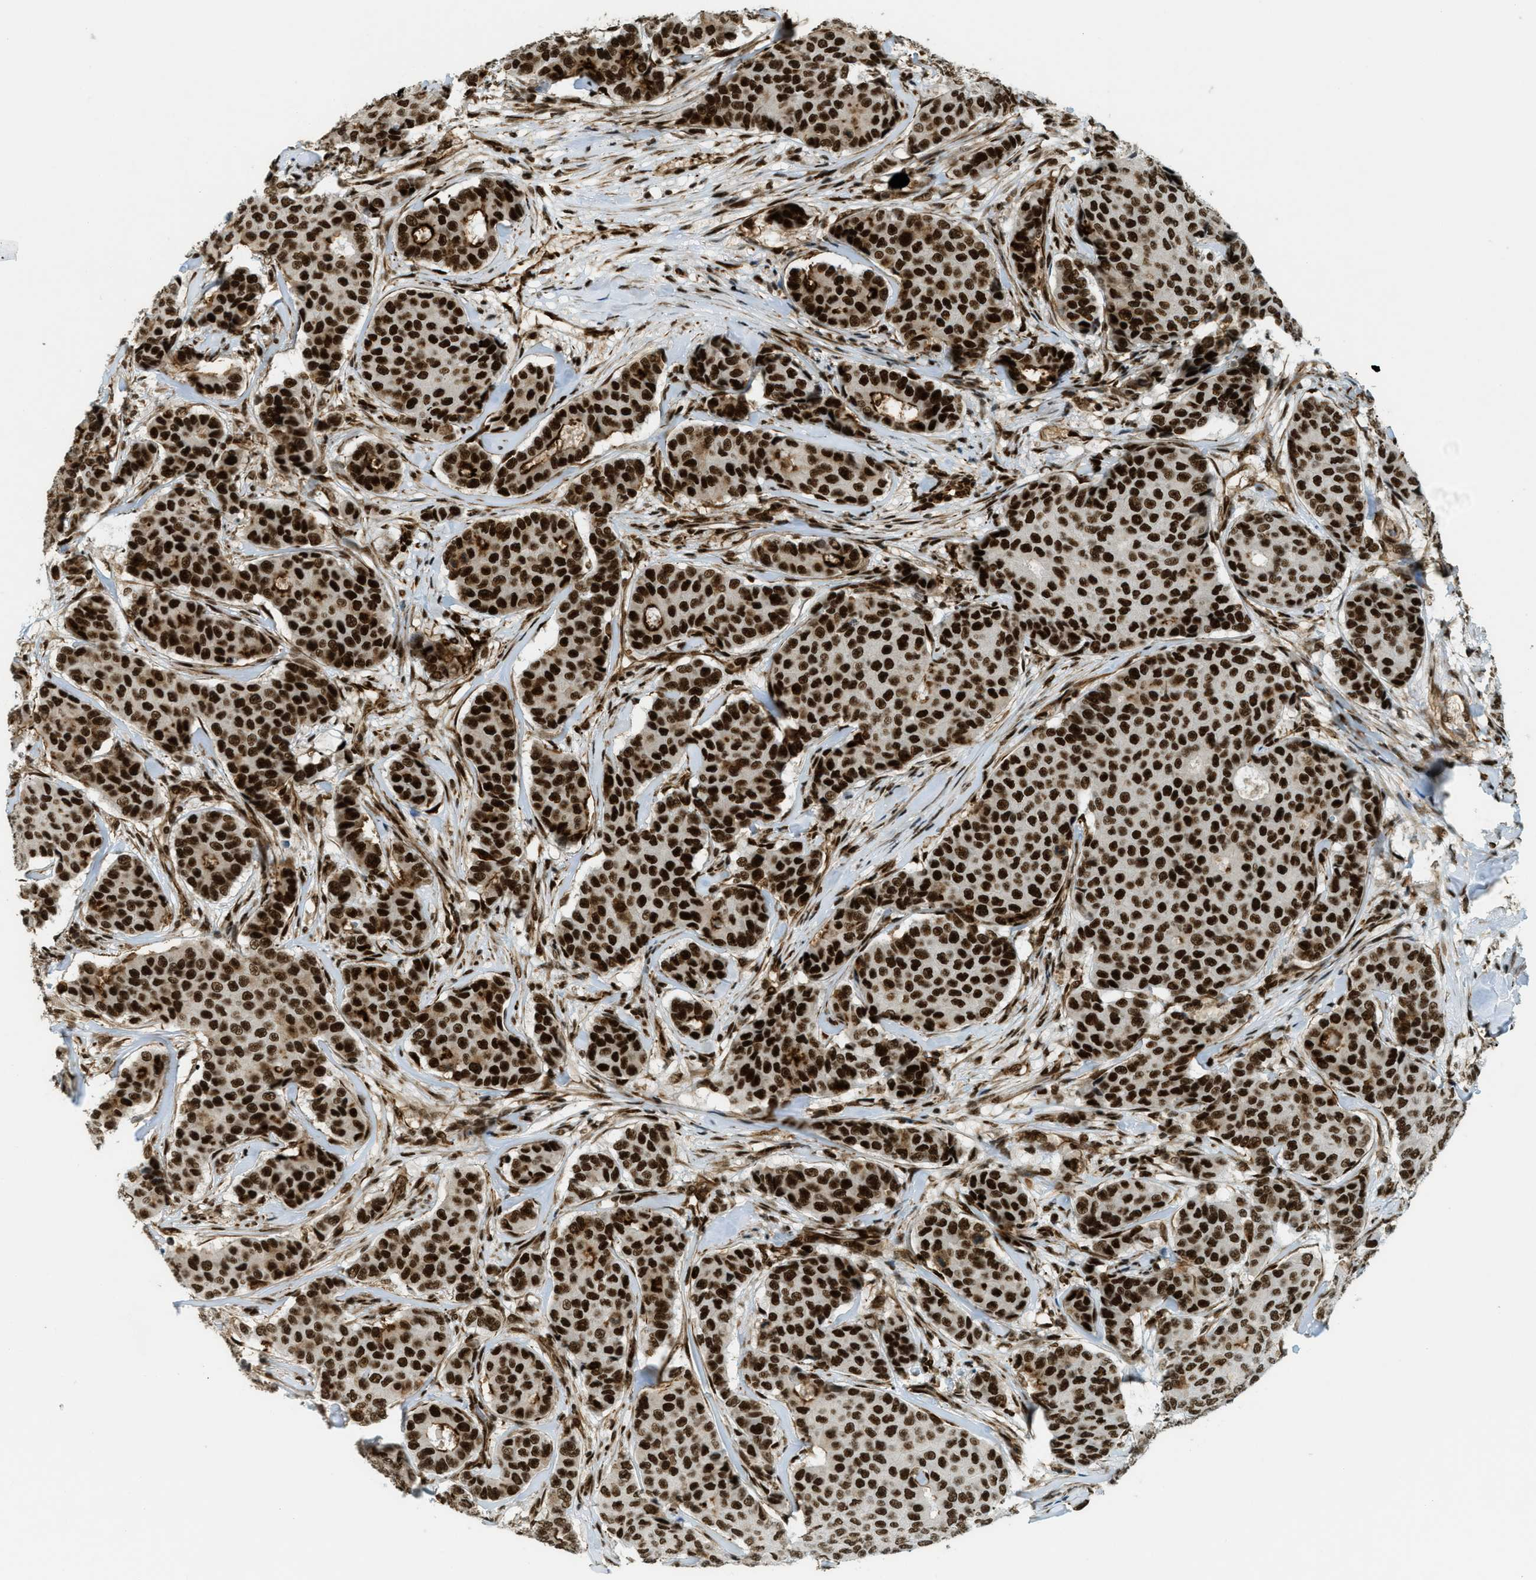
{"staining": {"intensity": "strong", "quantity": ">75%", "location": "nuclear"}, "tissue": "breast cancer", "cell_type": "Tumor cells", "image_type": "cancer", "snomed": [{"axis": "morphology", "description": "Duct carcinoma"}, {"axis": "topography", "description": "Breast"}], "caption": "Immunohistochemical staining of human breast infiltrating ductal carcinoma reveals high levels of strong nuclear expression in approximately >75% of tumor cells.", "gene": "ZFR", "patient": {"sex": "female", "age": 75}}